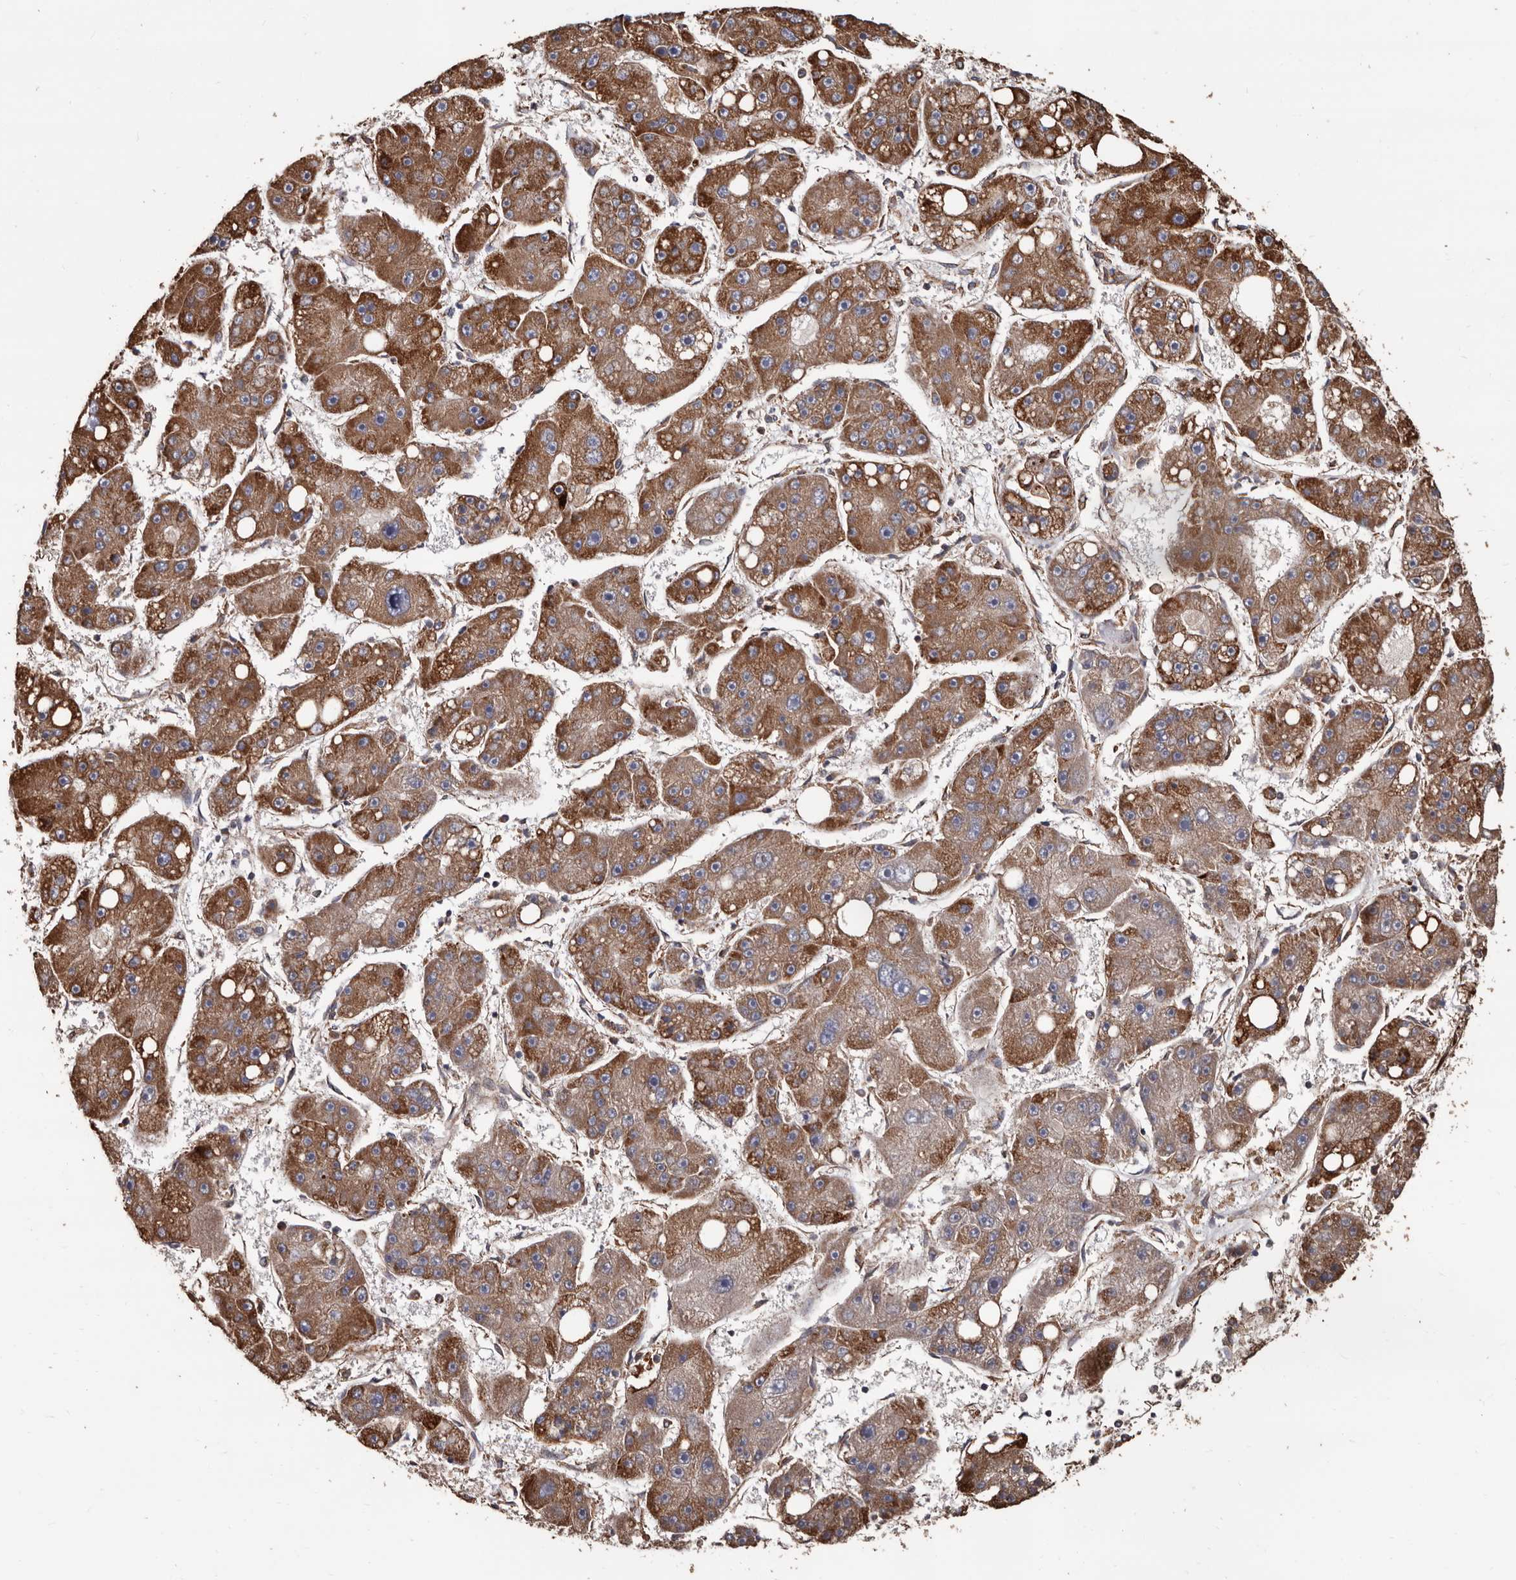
{"staining": {"intensity": "moderate", "quantity": ">75%", "location": "cytoplasmic/membranous"}, "tissue": "liver cancer", "cell_type": "Tumor cells", "image_type": "cancer", "snomed": [{"axis": "morphology", "description": "Carcinoma, Hepatocellular, NOS"}, {"axis": "topography", "description": "Liver"}], "caption": "Brown immunohistochemical staining in liver hepatocellular carcinoma exhibits moderate cytoplasmic/membranous expression in about >75% of tumor cells.", "gene": "OSGIN2", "patient": {"sex": "female", "age": 61}}